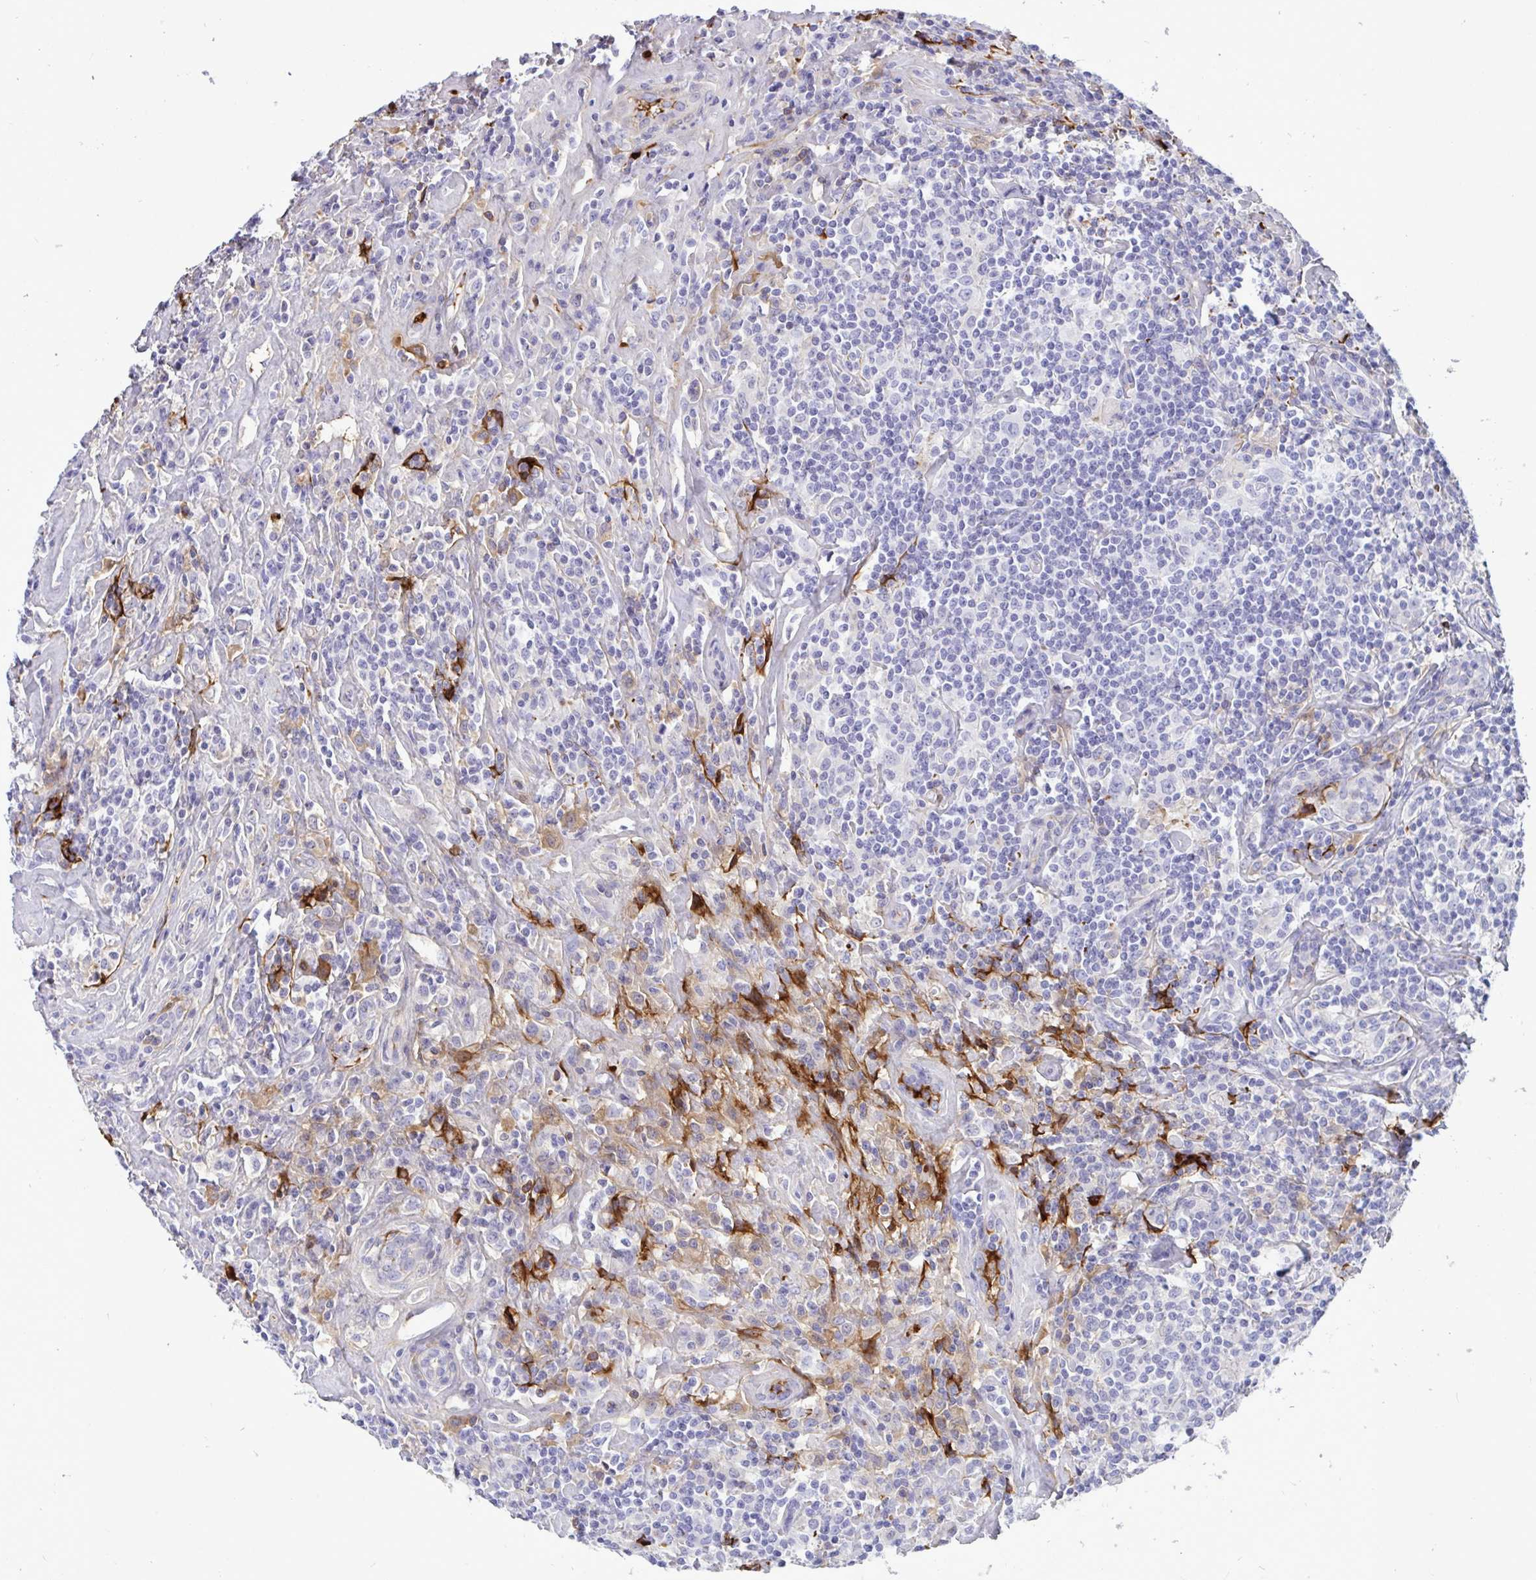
{"staining": {"intensity": "negative", "quantity": "none", "location": "none"}, "tissue": "lymphoma", "cell_type": "Tumor cells", "image_type": "cancer", "snomed": [{"axis": "morphology", "description": "Hodgkin's disease, NOS"}, {"axis": "morphology", "description": "Hodgkin's lymphoma, nodular sclerosis"}, {"axis": "topography", "description": "Lymph node"}], "caption": "A photomicrograph of Hodgkin's disease stained for a protein reveals no brown staining in tumor cells.", "gene": "F2", "patient": {"sex": "female", "age": 10}}